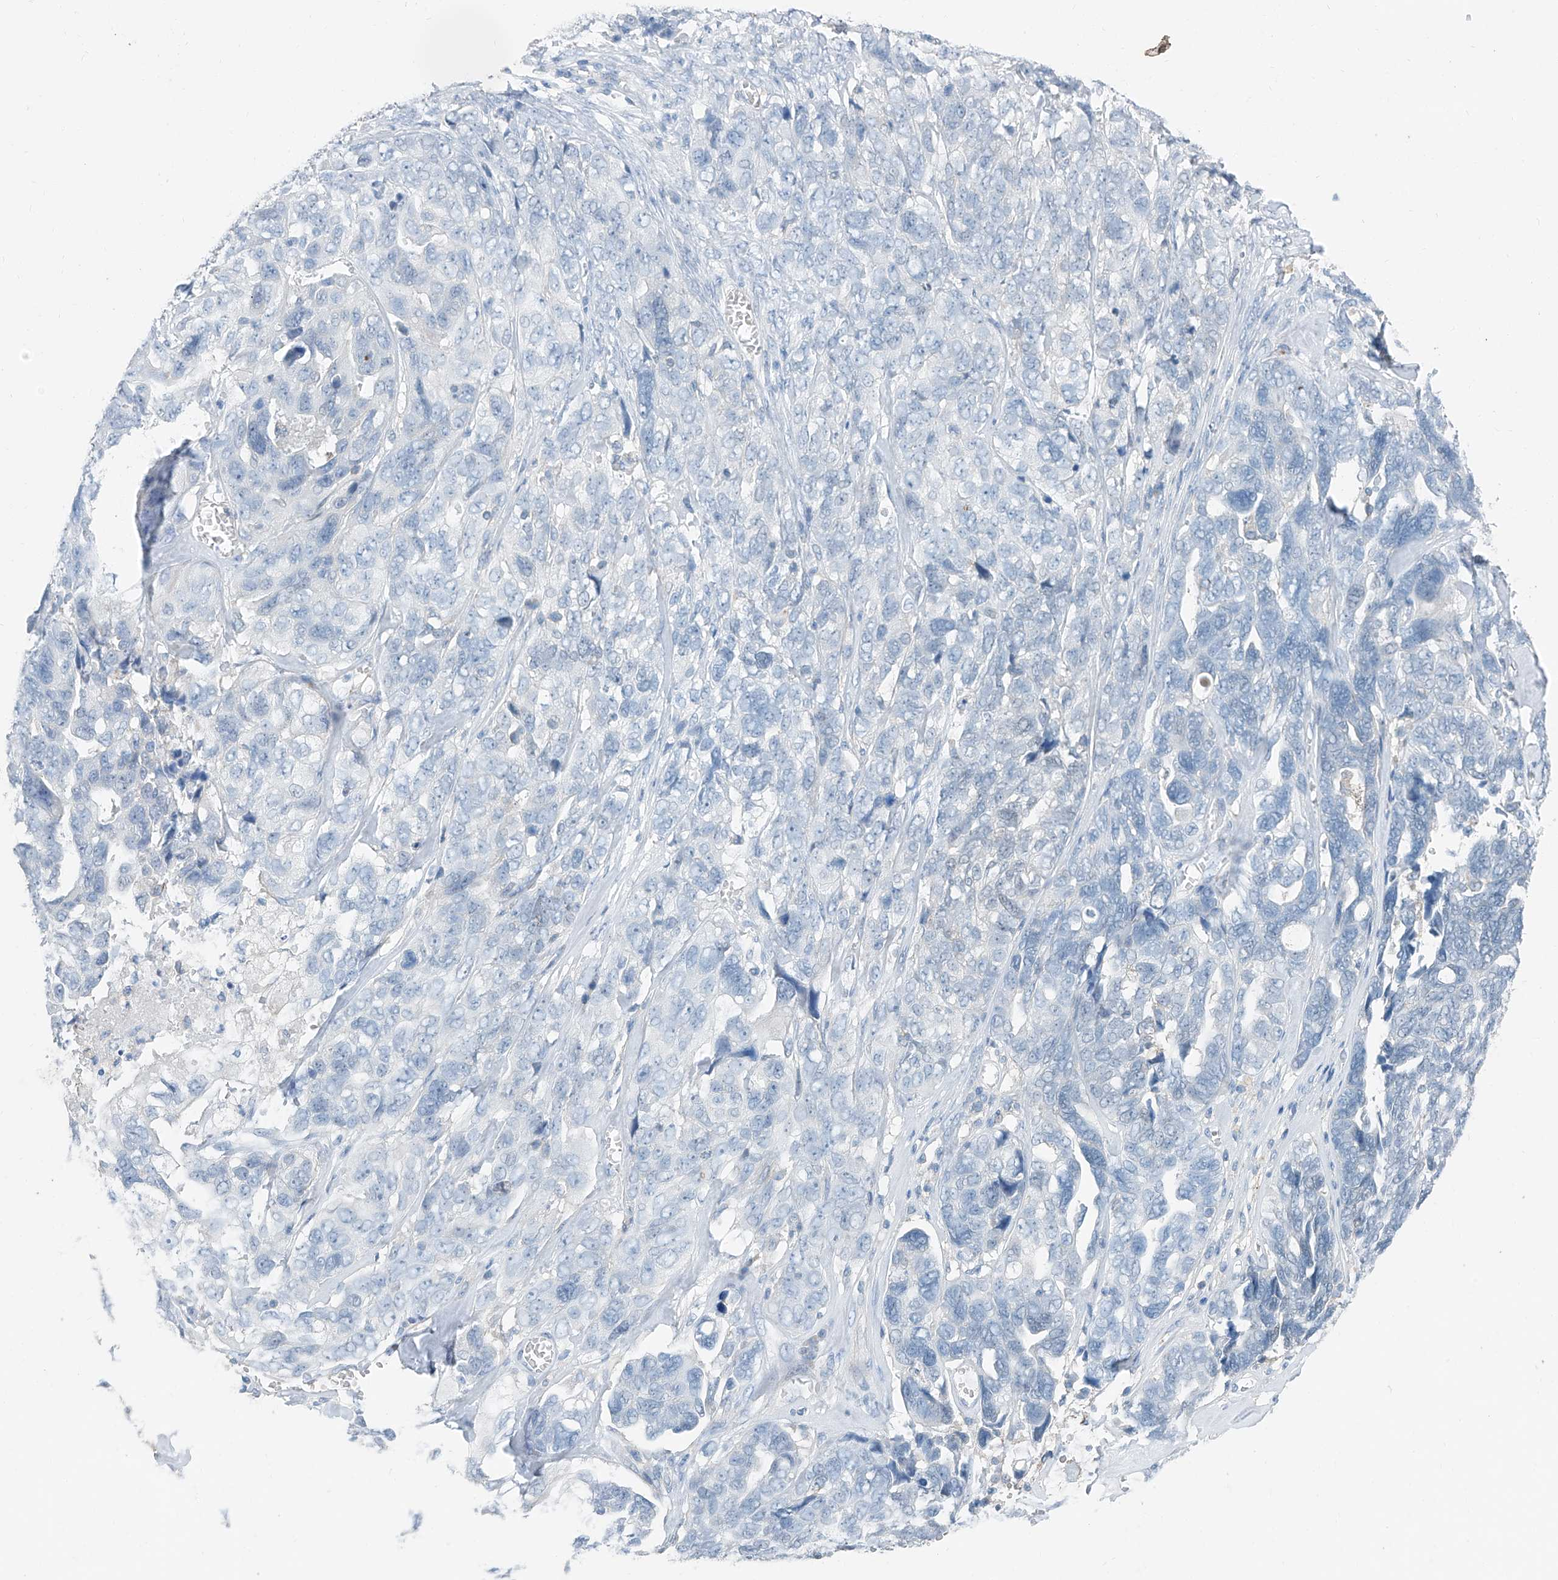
{"staining": {"intensity": "negative", "quantity": "none", "location": "none"}, "tissue": "ovarian cancer", "cell_type": "Tumor cells", "image_type": "cancer", "snomed": [{"axis": "morphology", "description": "Cystadenocarcinoma, serous, NOS"}, {"axis": "topography", "description": "Ovary"}], "caption": "Ovarian serous cystadenocarcinoma stained for a protein using immunohistochemistry (IHC) demonstrates no positivity tumor cells.", "gene": "ANKRD34A", "patient": {"sex": "female", "age": 79}}